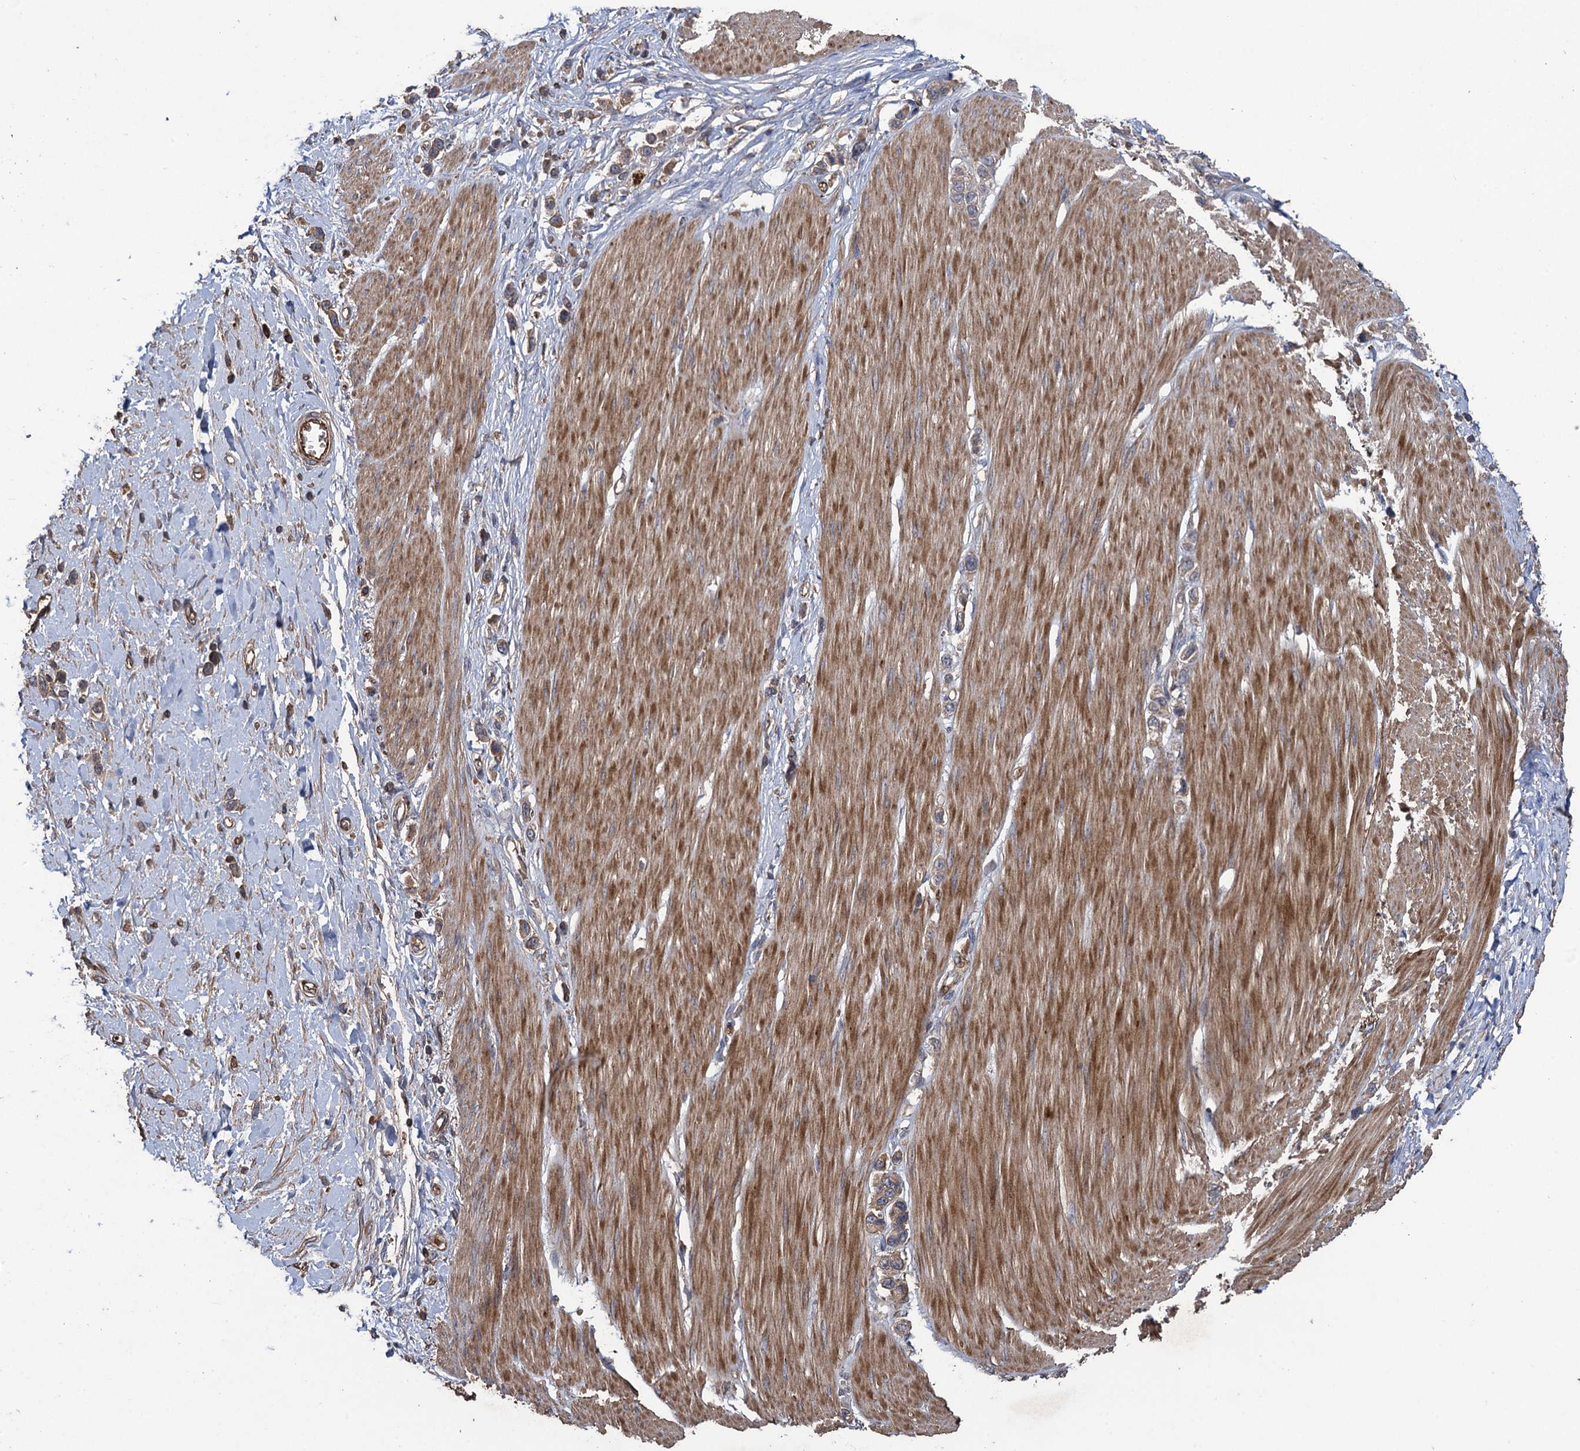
{"staining": {"intensity": "weak", "quantity": ">75%", "location": "cytoplasmic/membranous"}, "tissue": "stomach cancer", "cell_type": "Tumor cells", "image_type": "cancer", "snomed": [{"axis": "morphology", "description": "Adenocarcinoma, NOS"}, {"axis": "topography", "description": "Stomach"}], "caption": "Weak cytoplasmic/membranous positivity for a protein is seen in approximately >75% of tumor cells of stomach adenocarcinoma using immunohistochemistry.", "gene": "TXNDC11", "patient": {"sex": "female", "age": 65}}